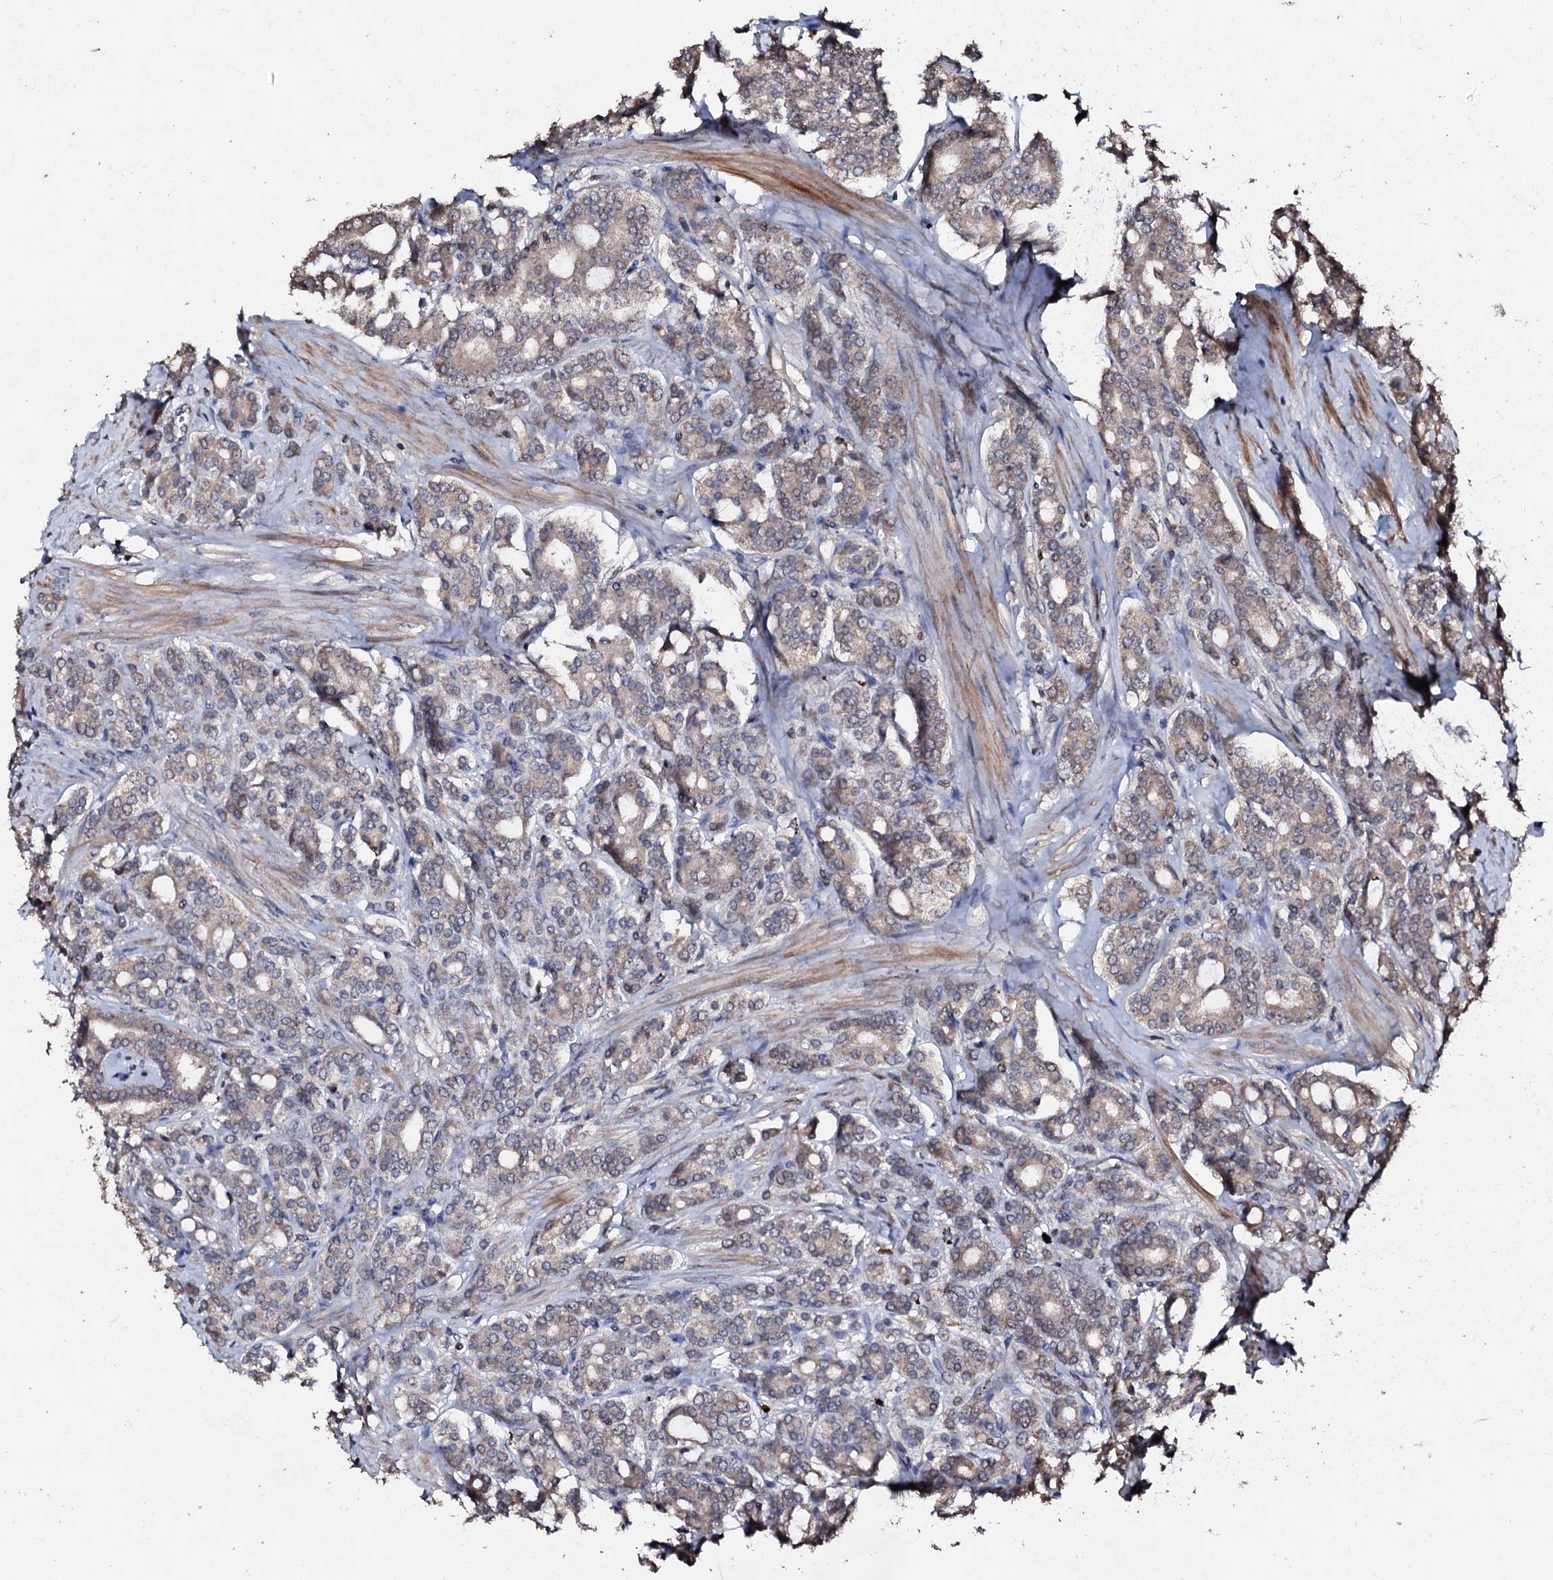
{"staining": {"intensity": "weak", "quantity": ">75%", "location": "cytoplasmic/membranous"}, "tissue": "prostate cancer", "cell_type": "Tumor cells", "image_type": "cancer", "snomed": [{"axis": "morphology", "description": "Adenocarcinoma, High grade"}, {"axis": "topography", "description": "Prostate"}], "caption": "Immunohistochemistry of prostate cancer (high-grade adenocarcinoma) displays low levels of weak cytoplasmic/membranous staining in about >75% of tumor cells.", "gene": "SDHAF2", "patient": {"sex": "male", "age": 62}}